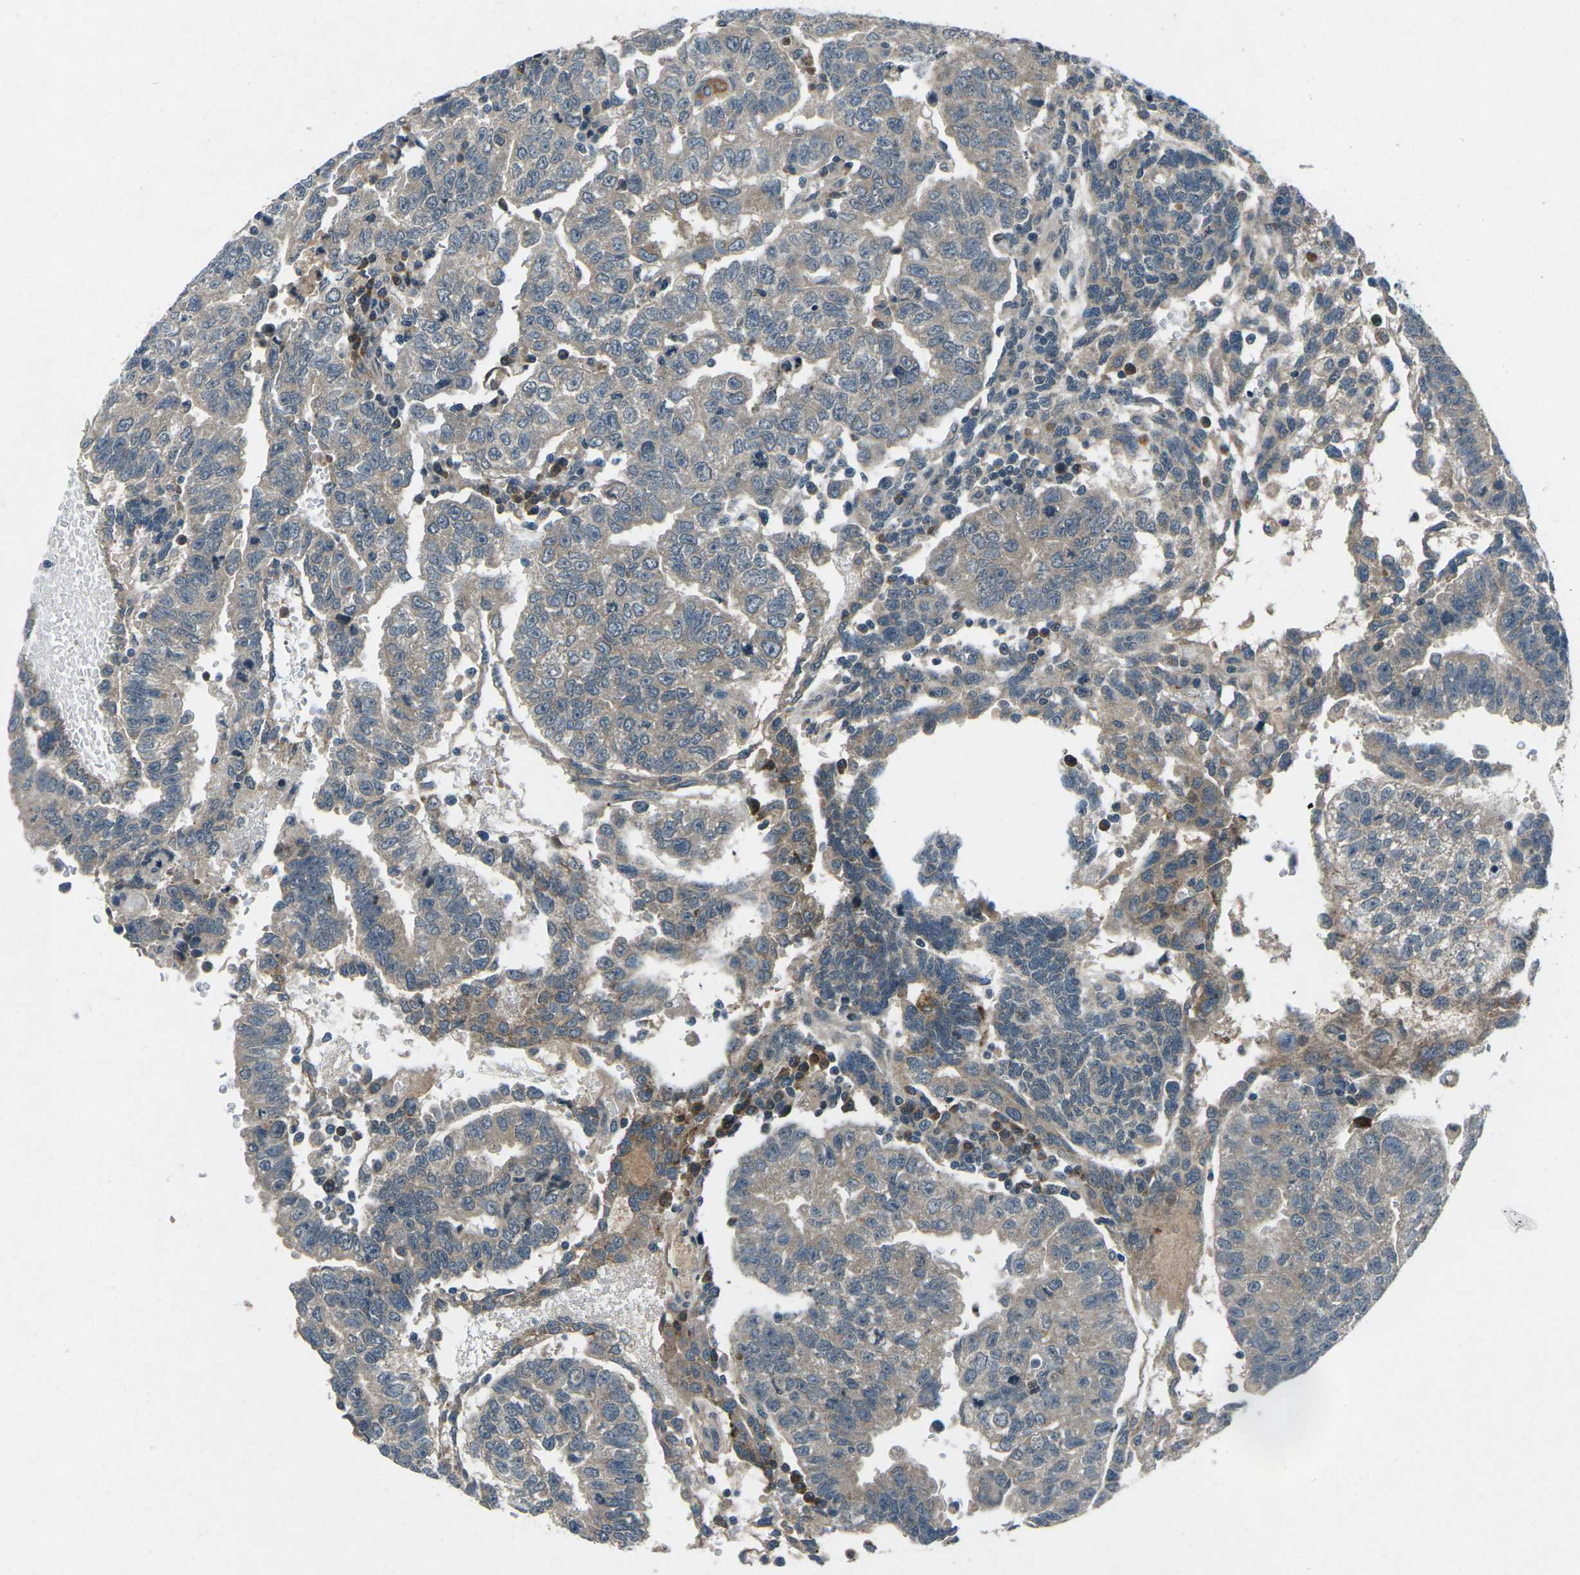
{"staining": {"intensity": "moderate", "quantity": "25%-75%", "location": "cytoplasmic/membranous"}, "tissue": "testis cancer", "cell_type": "Tumor cells", "image_type": "cancer", "snomed": [{"axis": "morphology", "description": "Seminoma, NOS"}, {"axis": "morphology", "description": "Carcinoma, Embryonal, NOS"}, {"axis": "topography", "description": "Testis"}], "caption": "DAB (3,3'-diaminobenzidine) immunohistochemical staining of testis cancer (embryonal carcinoma) shows moderate cytoplasmic/membranous protein staining in about 25%-75% of tumor cells.", "gene": "CDK16", "patient": {"sex": "male", "age": 52}}